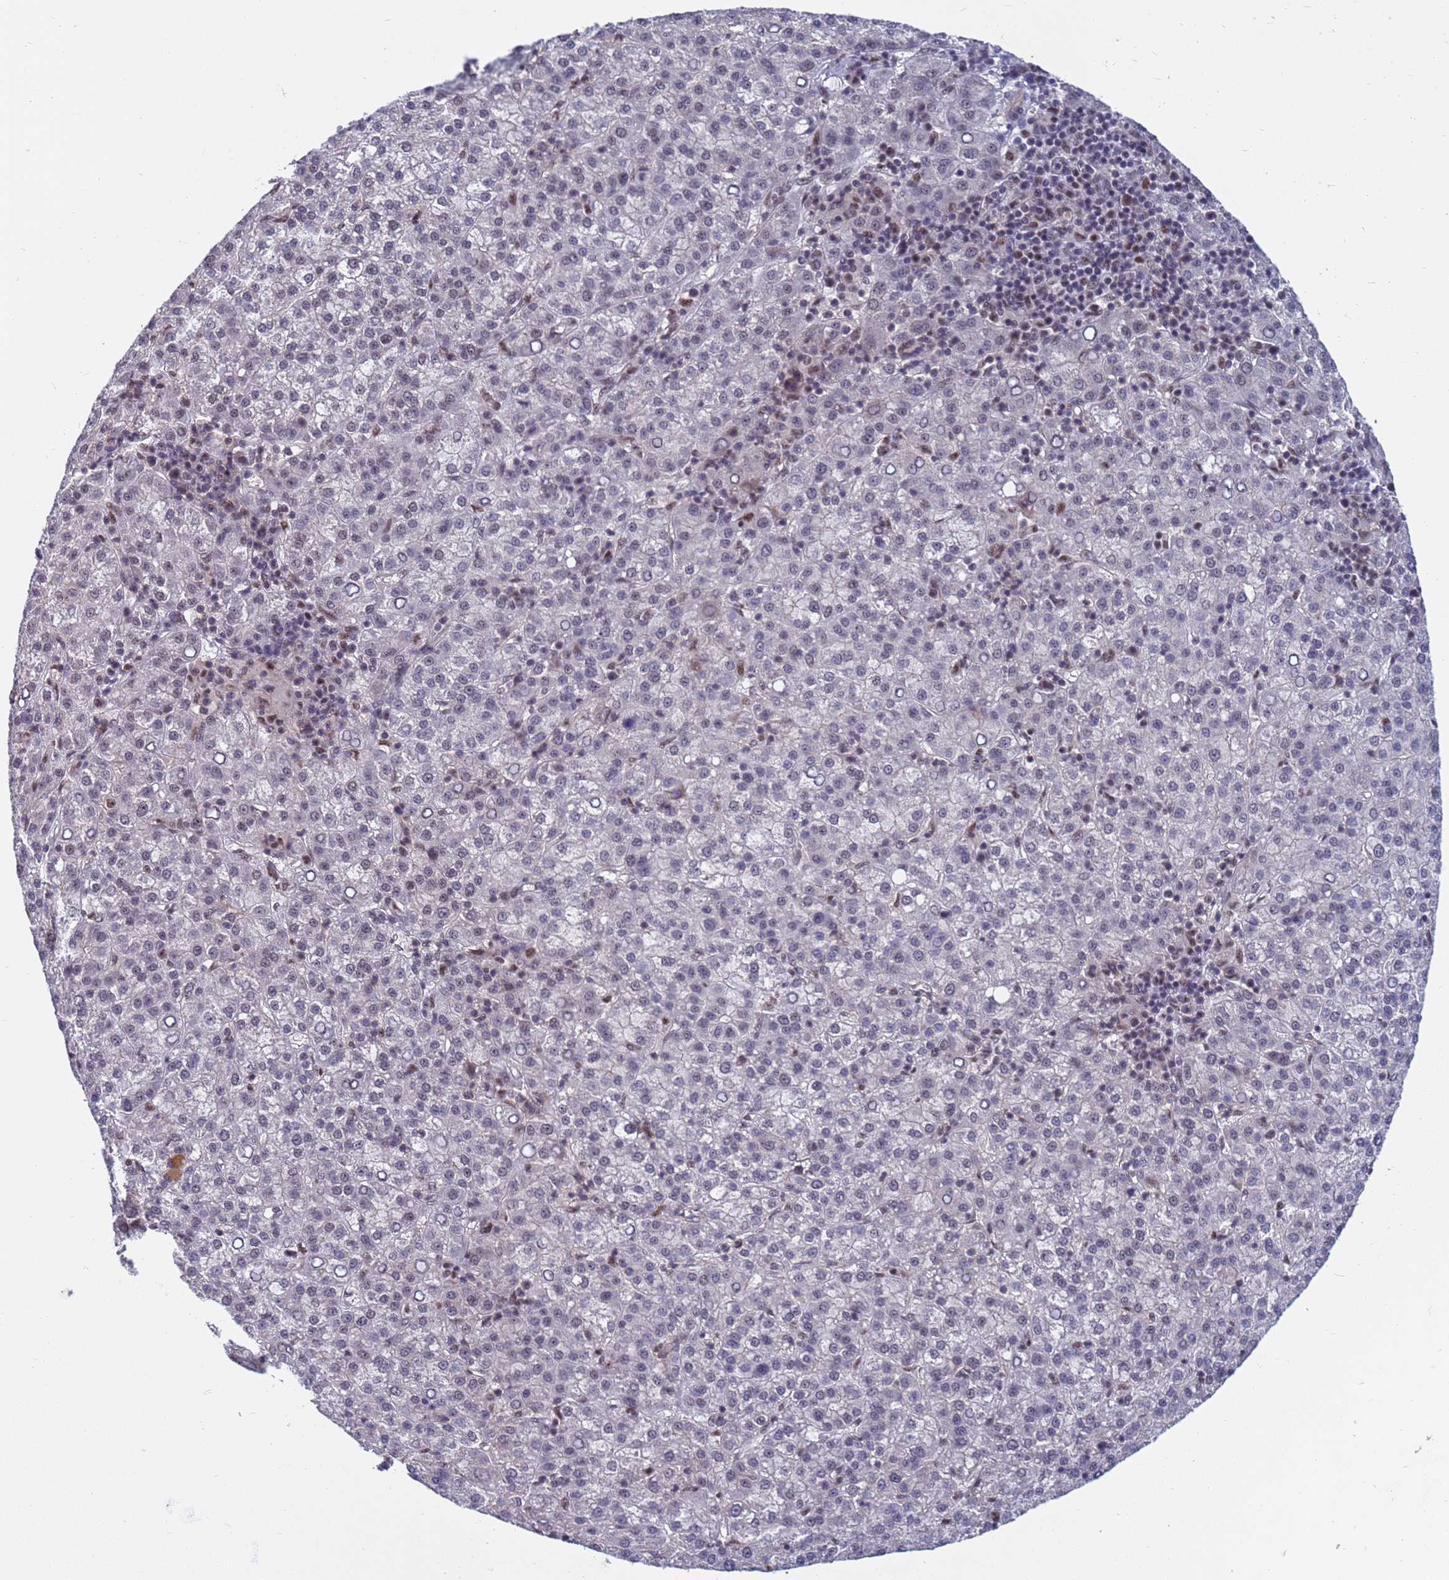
{"staining": {"intensity": "weak", "quantity": "<25%", "location": "nuclear"}, "tissue": "liver cancer", "cell_type": "Tumor cells", "image_type": "cancer", "snomed": [{"axis": "morphology", "description": "Carcinoma, Hepatocellular, NOS"}, {"axis": "topography", "description": "Liver"}], "caption": "A high-resolution histopathology image shows immunohistochemistry (IHC) staining of liver cancer (hepatocellular carcinoma), which reveals no significant staining in tumor cells.", "gene": "NSL1", "patient": {"sex": "female", "age": 58}}